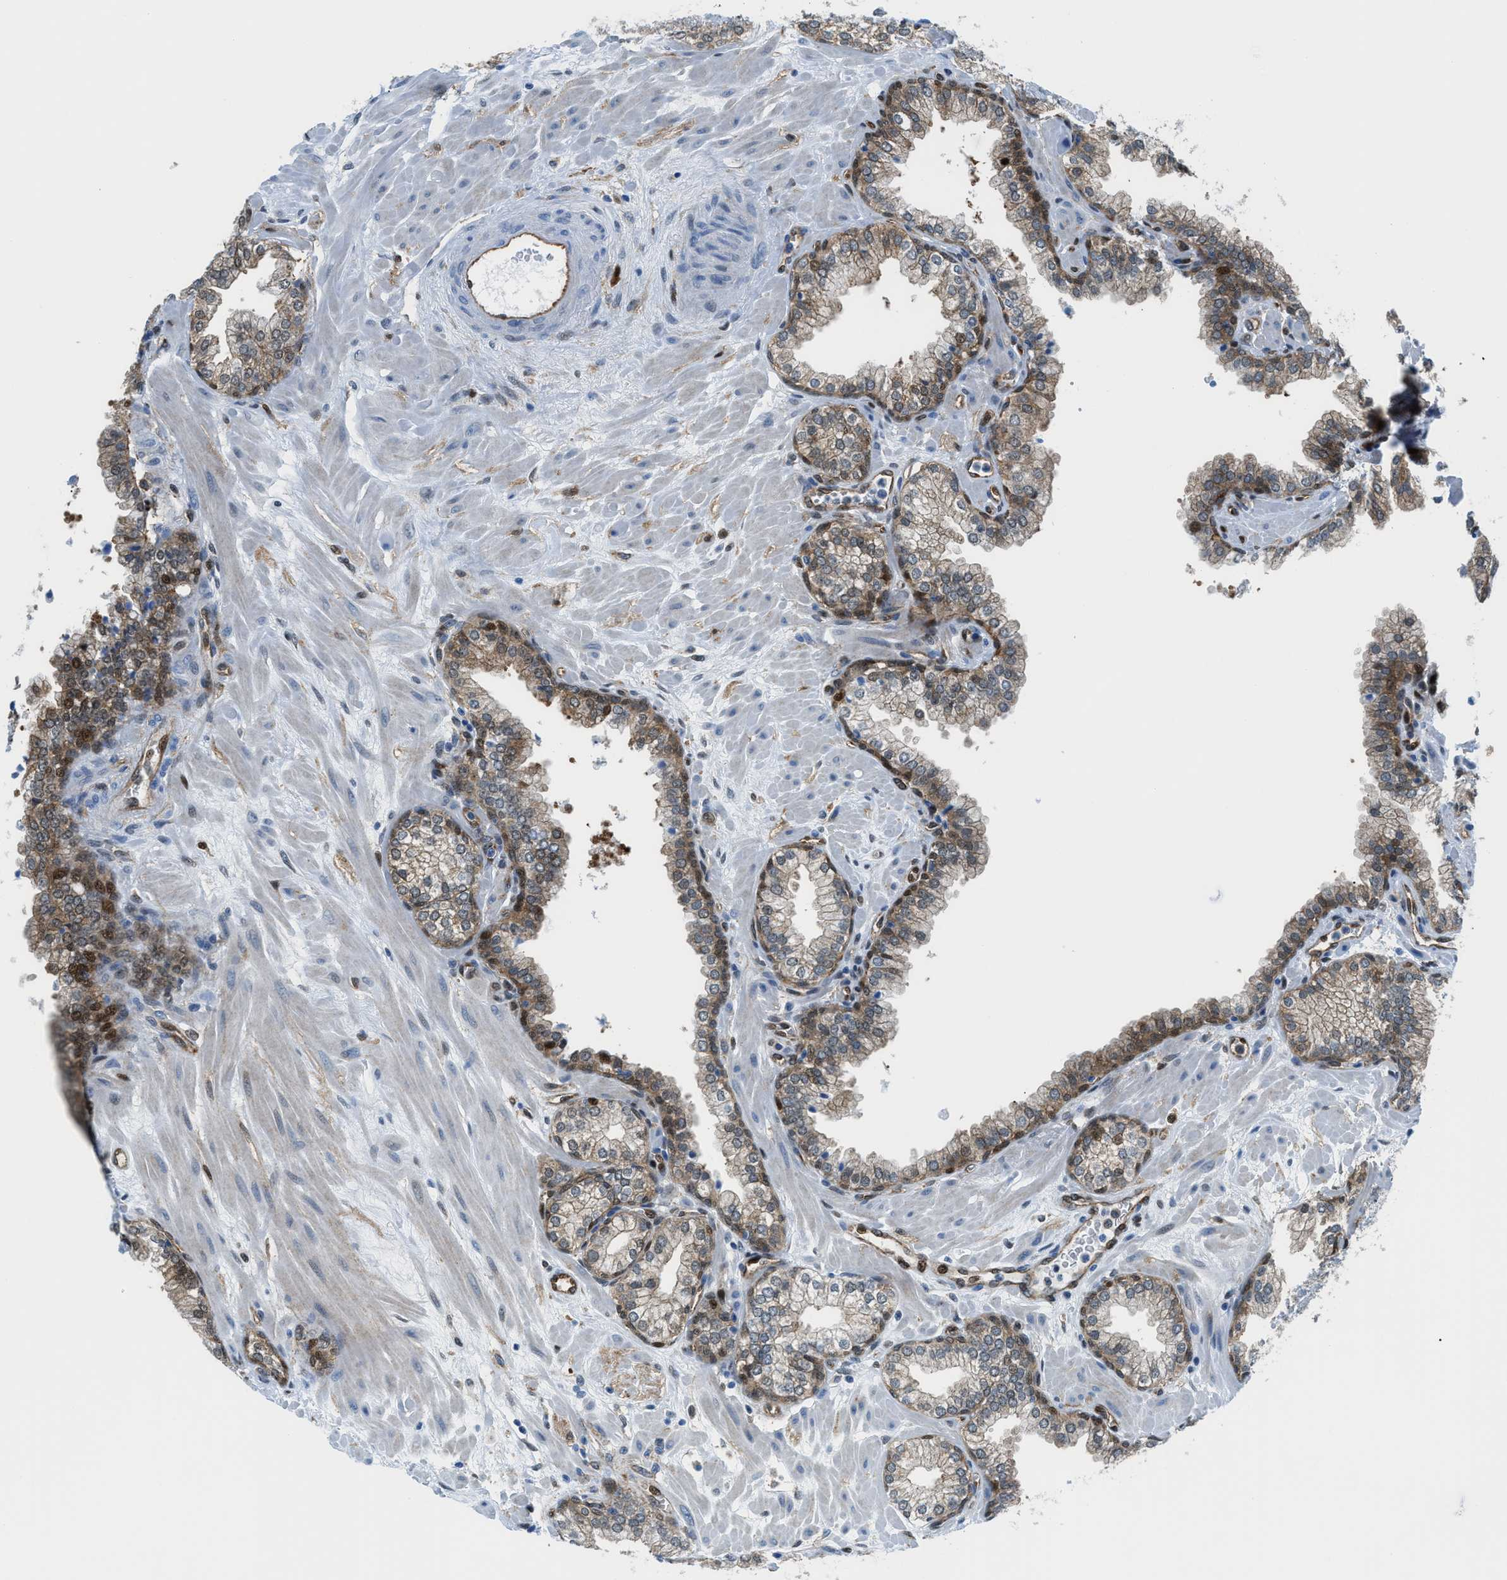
{"staining": {"intensity": "strong", "quantity": "25%-75%", "location": "cytoplasmic/membranous,nuclear"}, "tissue": "prostate", "cell_type": "Glandular cells", "image_type": "normal", "snomed": [{"axis": "morphology", "description": "Normal tissue, NOS"}, {"axis": "morphology", "description": "Urothelial carcinoma, Low grade"}, {"axis": "topography", "description": "Urinary bladder"}, {"axis": "topography", "description": "Prostate"}], "caption": "Immunohistochemical staining of normal prostate exhibits strong cytoplasmic/membranous,nuclear protein positivity in approximately 25%-75% of glandular cells.", "gene": "YWHAE", "patient": {"sex": "male", "age": 60}}